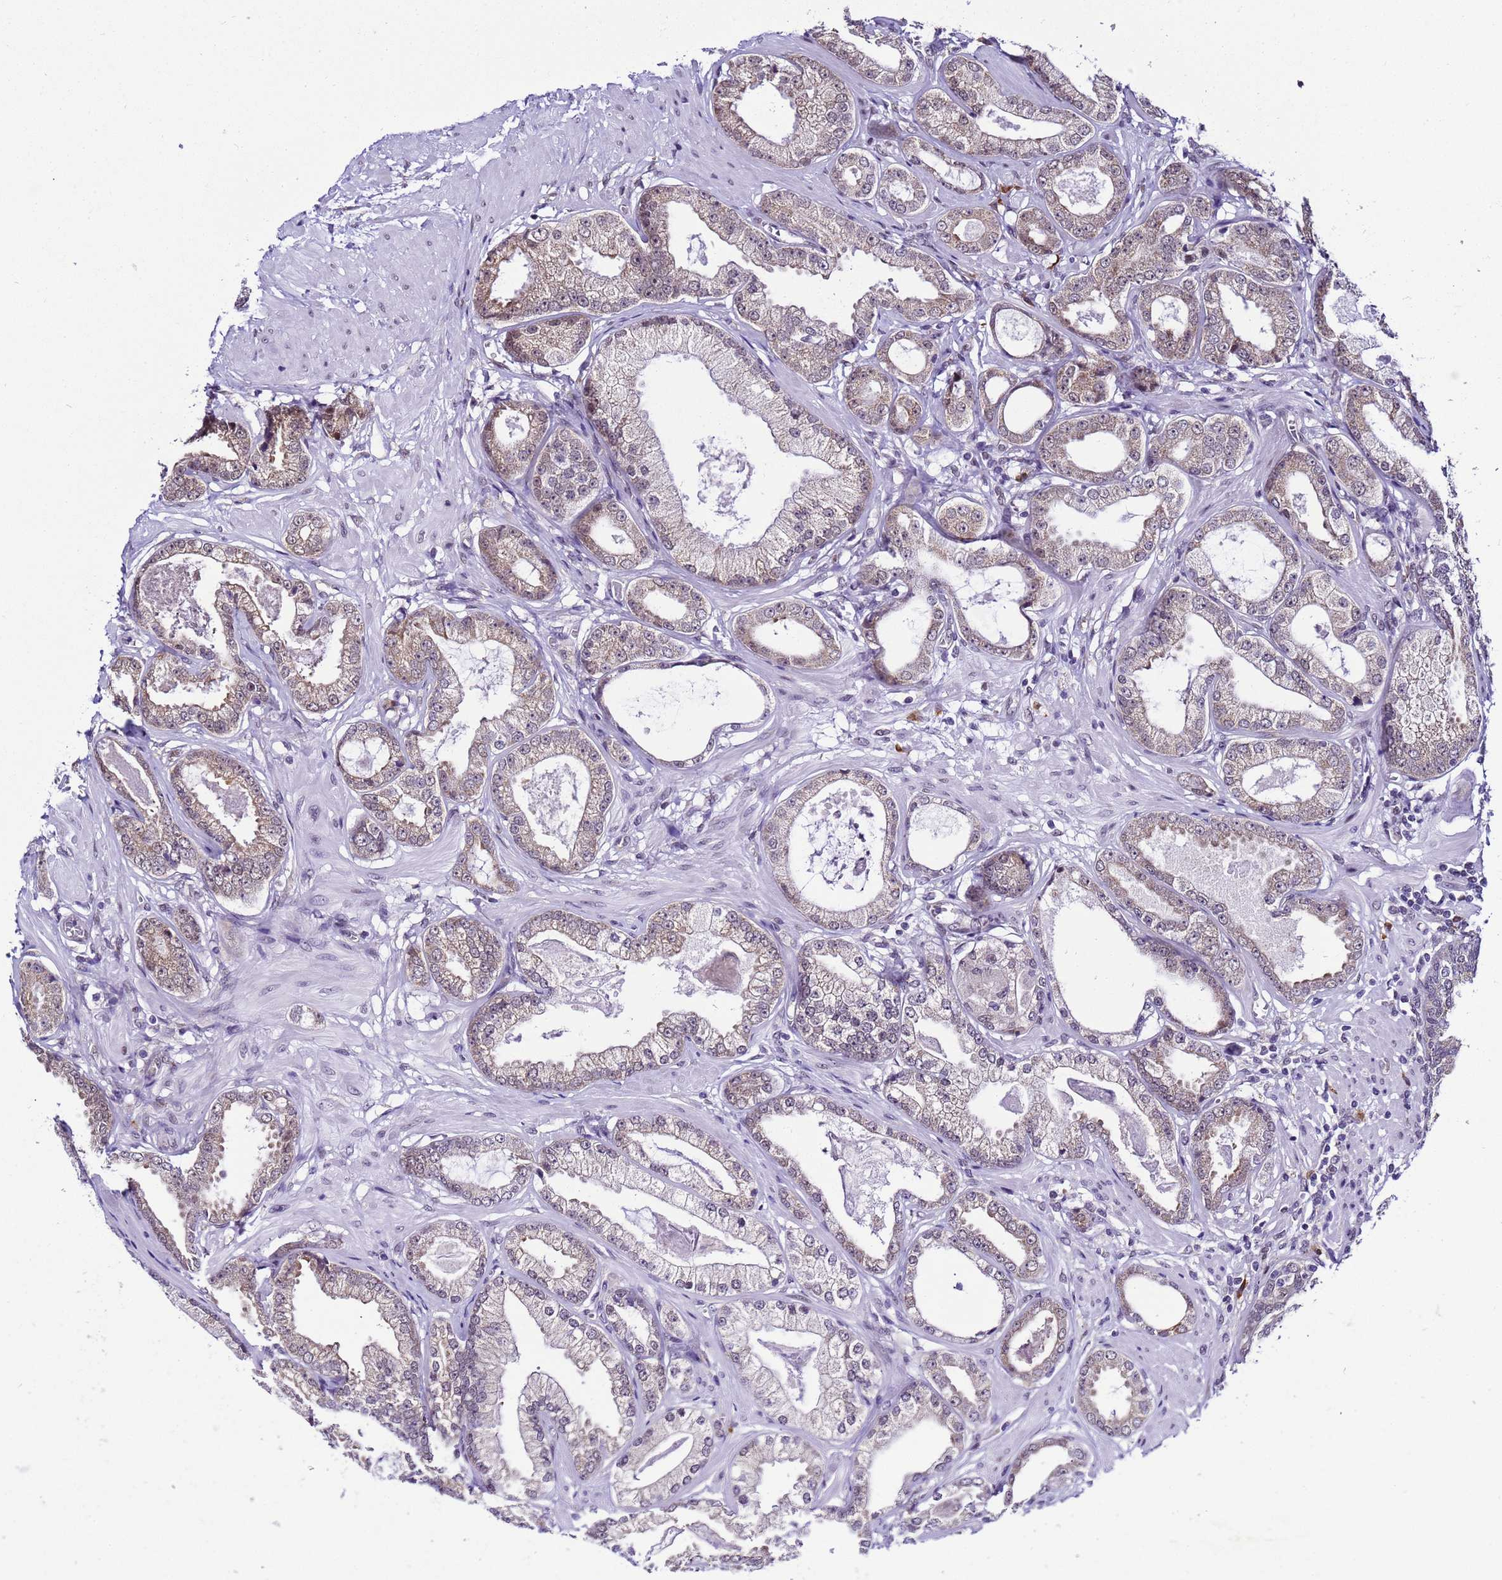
{"staining": {"intensity": "weak", "quantity": "25%-75%", "location": "cytoplasmic/membranous"}, "tissue": "prostate cancer", "cell_type": "Tumor cells", "image_type": "cancer", "snomed": [{"axis": "morphology", "description": "Adenocarcinoma, Low grade"}, {"axis": "topography", "description": "Prostate"}], "caption": "The micrograph displays staining of prostate adenocarcinoma (low-grade), revealing weak cytoplasmic/membranous protein expression (brown color) within tumor cells. Ihc stains the protein of interest in brown and the nuclei are stained blue.", "gene": "SMN1", "patient": {"sex": "male", "age": 64}}